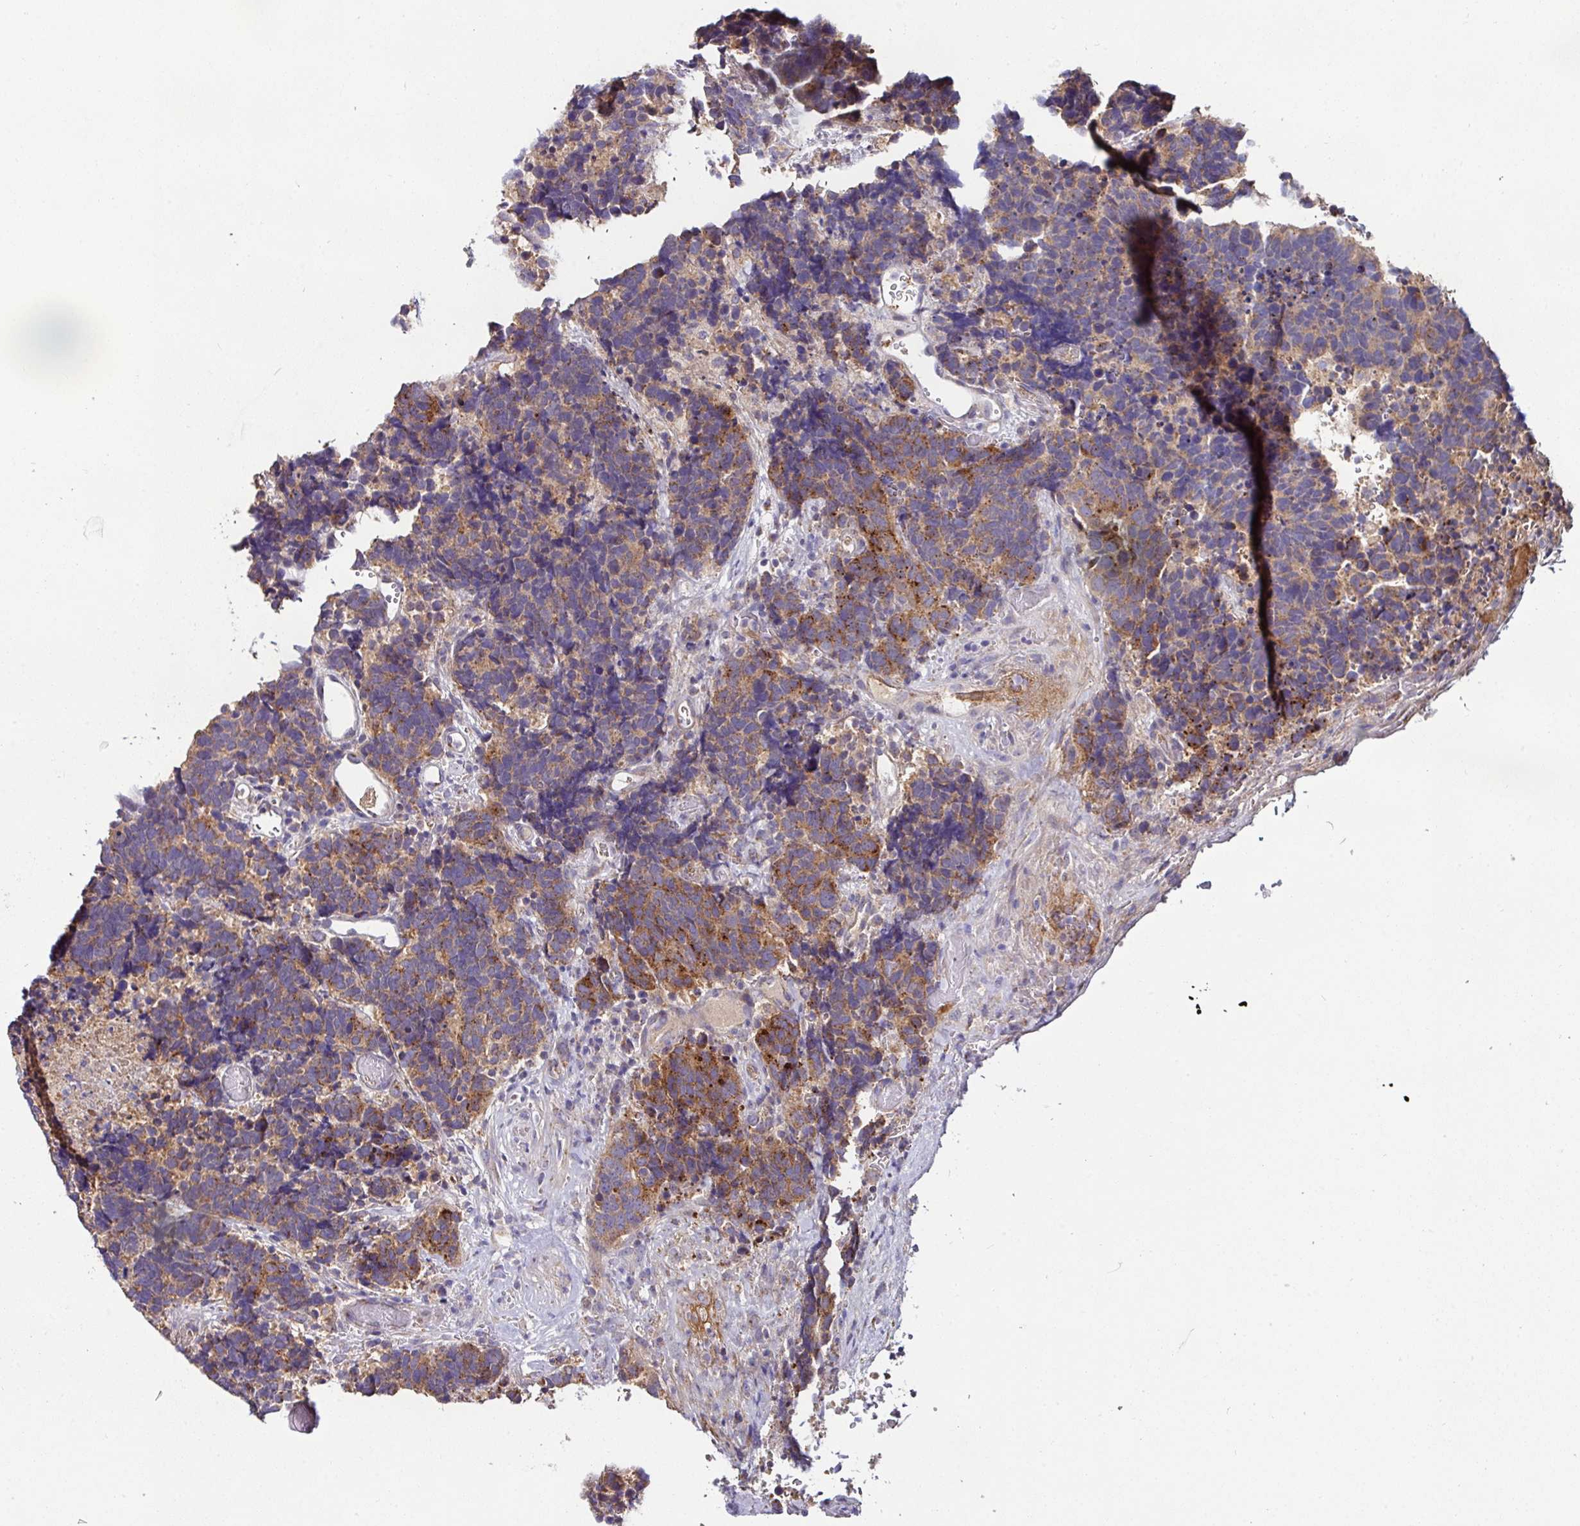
{"staining": {"intensity": "moderate", "quantity": "25%-75%", "location": "cytoplasmic/membranous"}, "tissue": "carcinoid", "cell_type": "Tumor cells", "image_type": "cancer", "snomed": [{"axis": "morphology", "description": "Carcinoma, NOS"}, {"axis": "morphology", "description": "Carcinoid, malignant, NOS"}, {"axis": "topography", "description": "Urinary bladder"}], "caption": "Carcinoma stained for a protein exhibits moderate cytoplasmic/membranous positivity in tumor cells.", "gene": "CPD", "patient": {"sex": "male", "age": 57}}